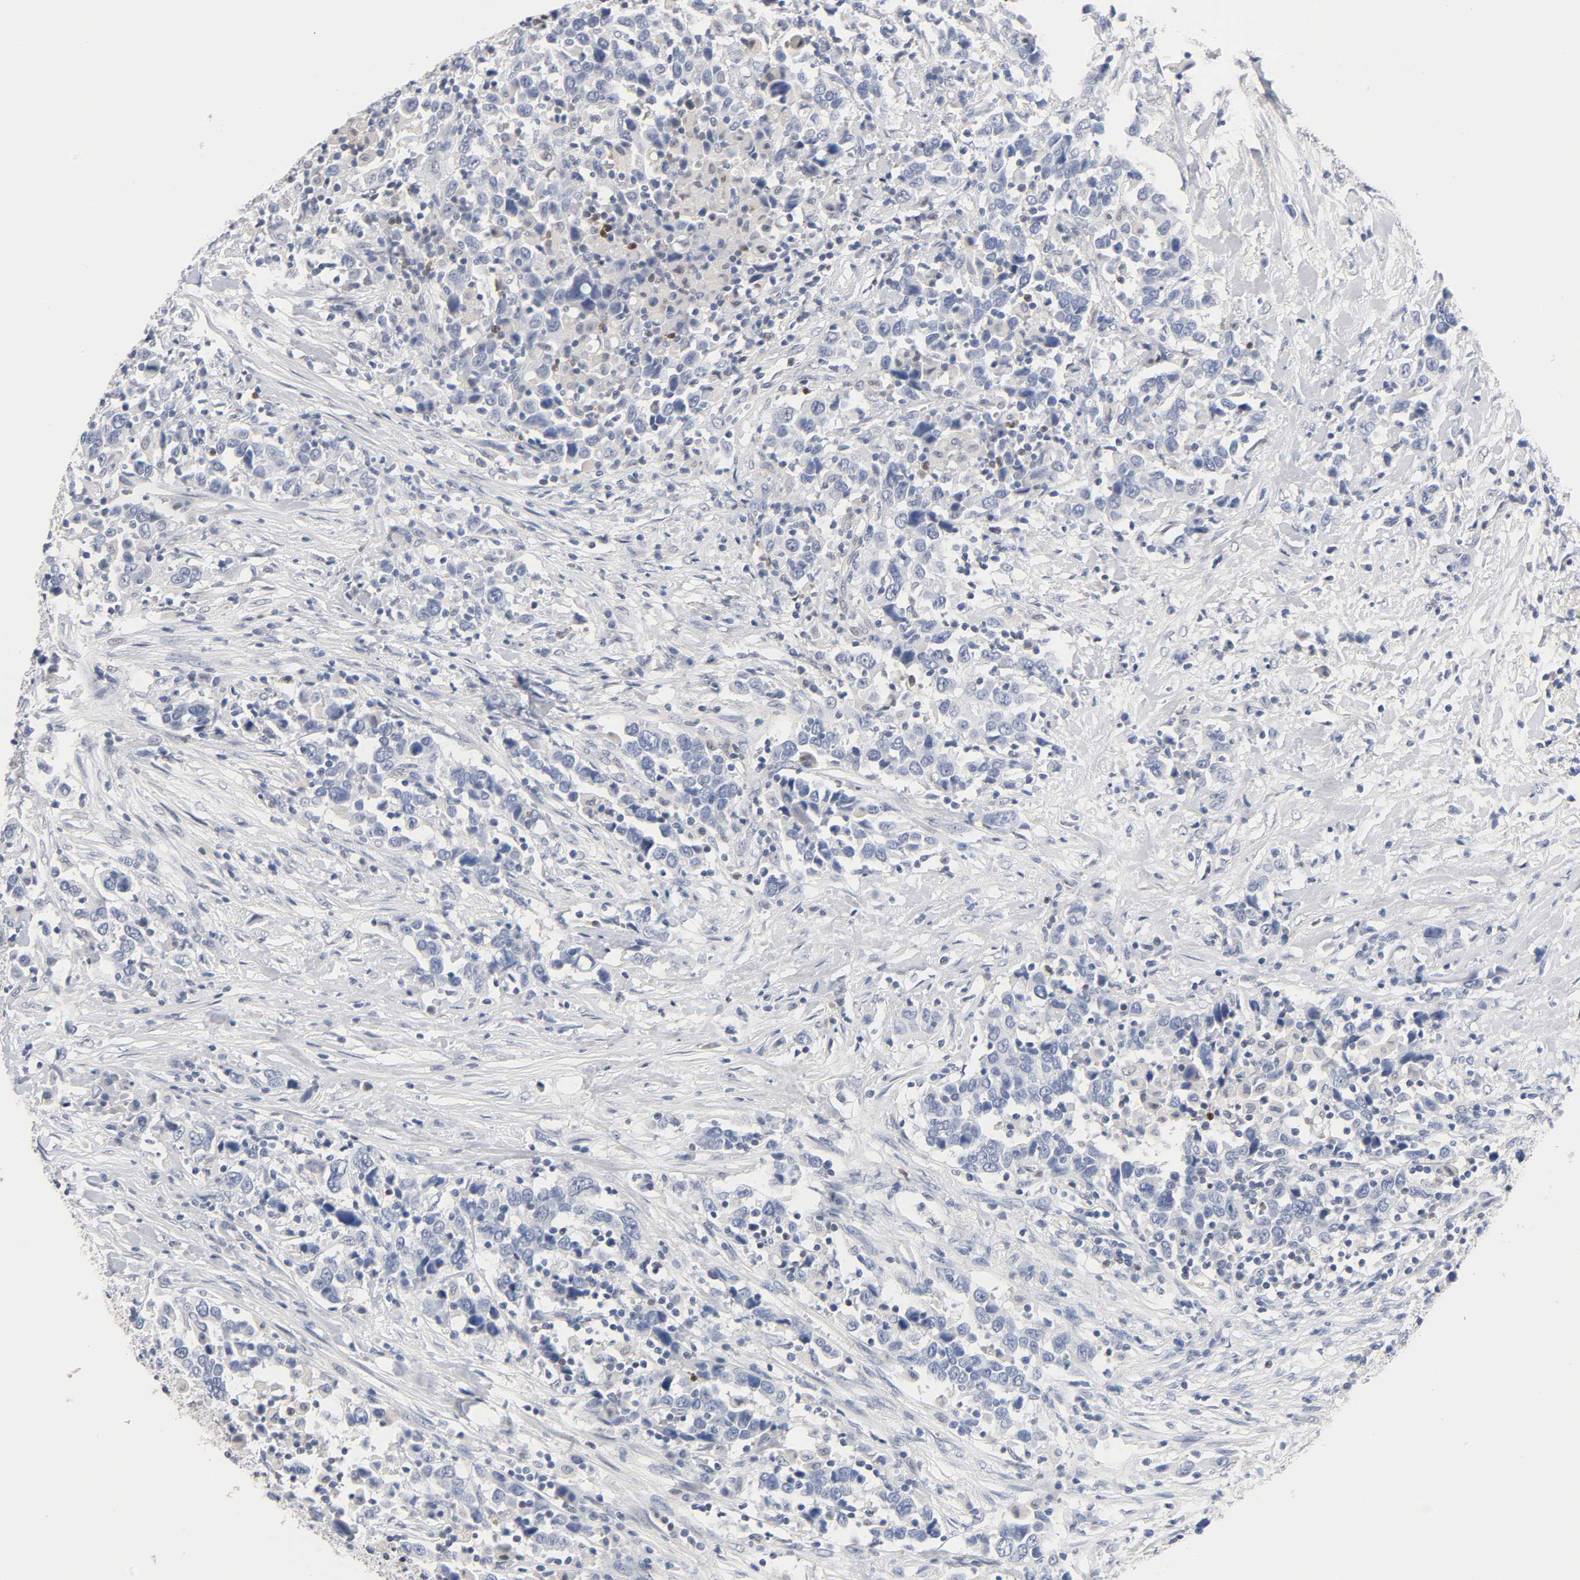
{"staining": {"intensity": "negative", "quantity": "none", "location": "none"}, "tissue": "urothelial cancer", "cell_type": "Tumor cells", "image_type": "cancer", "snomed": [{"axis": "morphology", "description": "Urothelial carcinoma, High grade"}, {"axis": "topography", "description": "Urinary bladder"}], "caption": "Tumor cells show no significant protein positivity in urothelial cancer.", "gene": "NFATC1", "patient": {"sex": "male", "age": 61}}